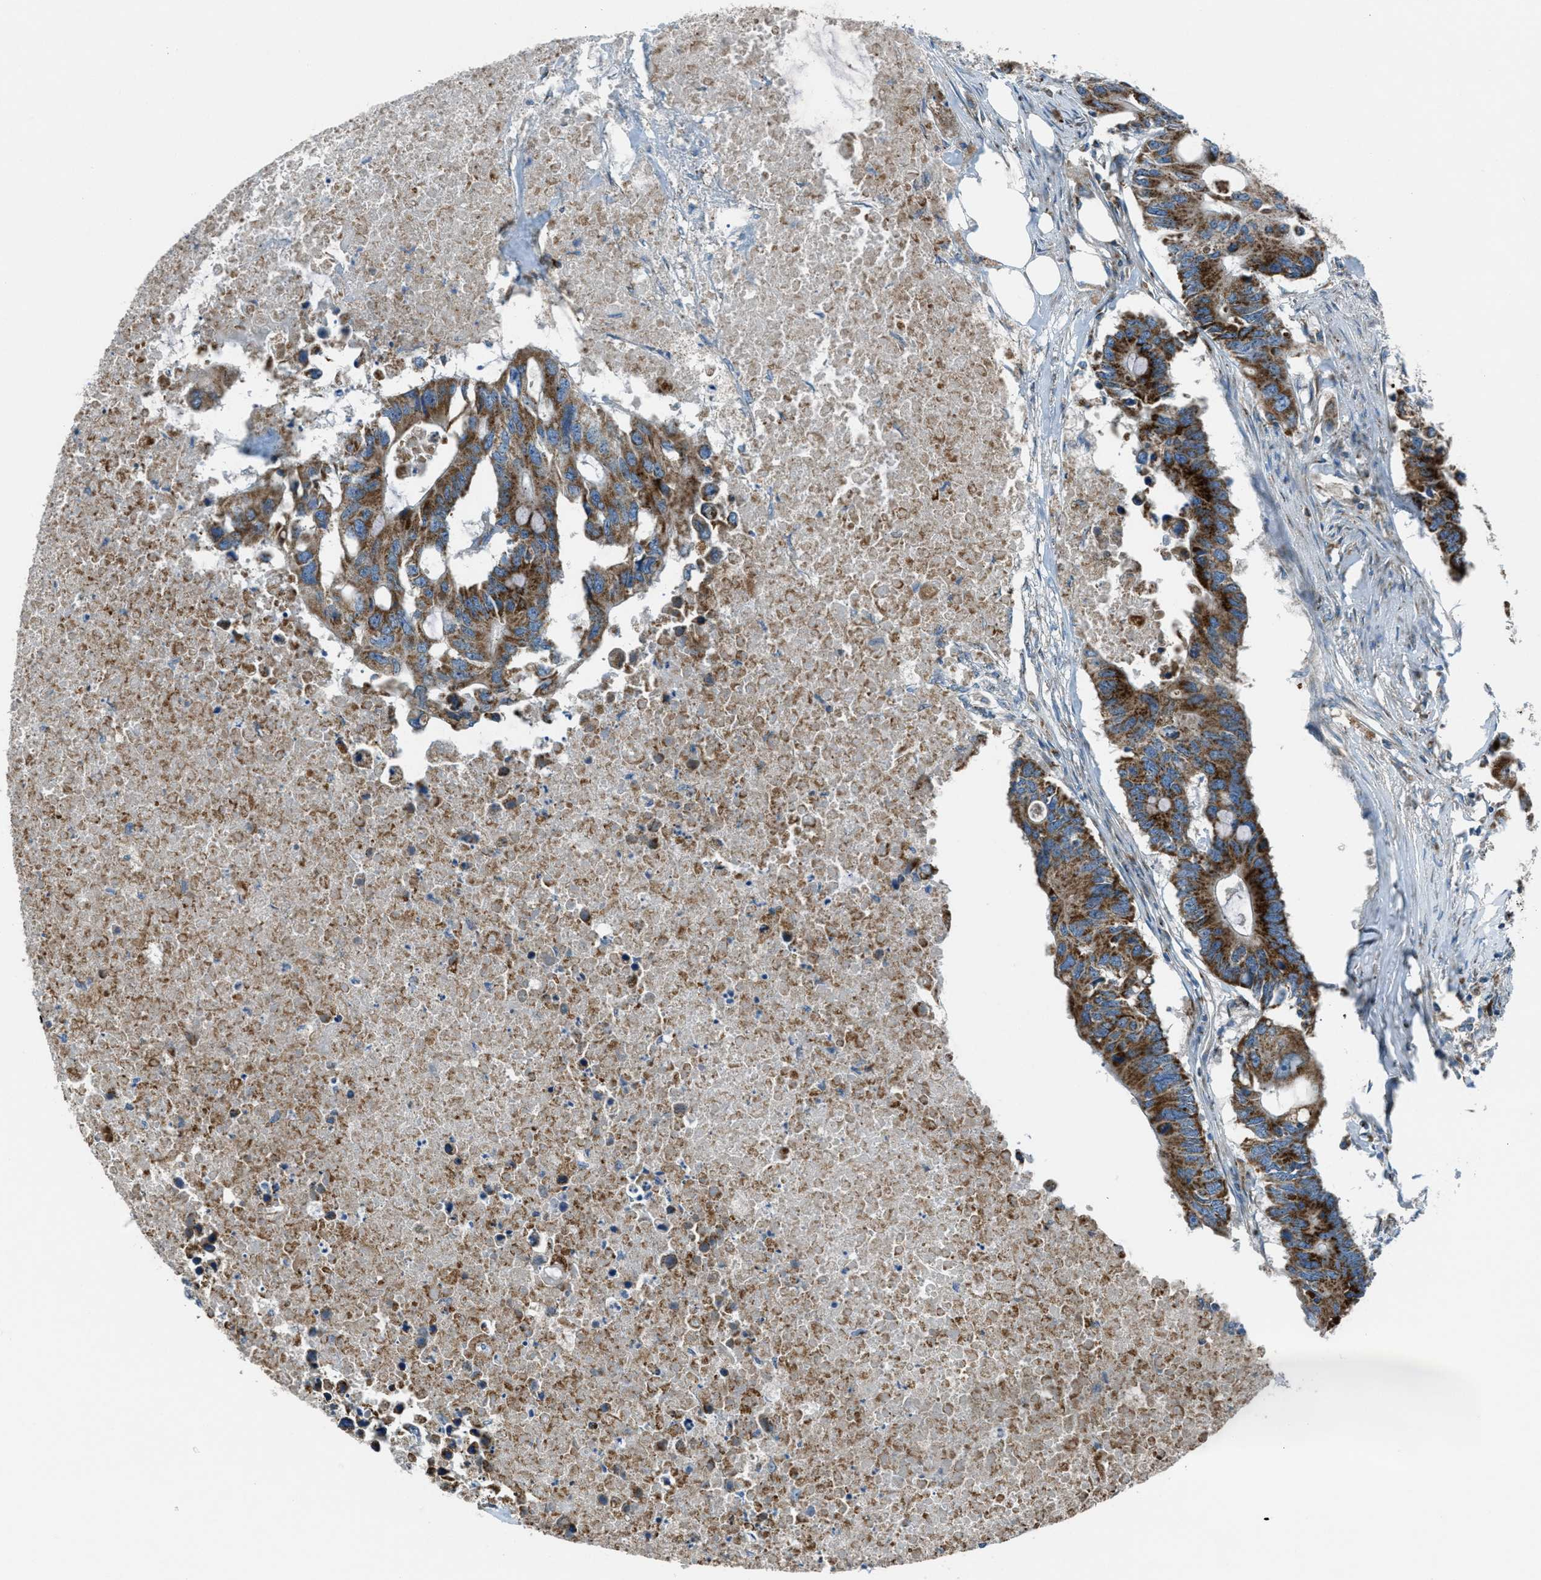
{"staining": {"intensity": "strong", "quantity": ">75%", "location": "cytoplasmic/membranous"}, "tissue": "colorectal cancer", "cell_type": "Tumor cells", "image_type": "cancer", "snomed": [{"axis": "morphology", "description": "Adenocarcinoma, NOS"}, {"axis": "topography", "description": "Colon"}], "caption": "Colorectal cancer tissue exhibits strong cytoplasmic/membranous expression in approximately >75% of tumor cells, visualized by immunohistochemistry. (brown staining indicates protein expression, while blue staining denotes nuclei).", "gene": "BCKDK", "patient": {"sex": "male", "age": 71}}